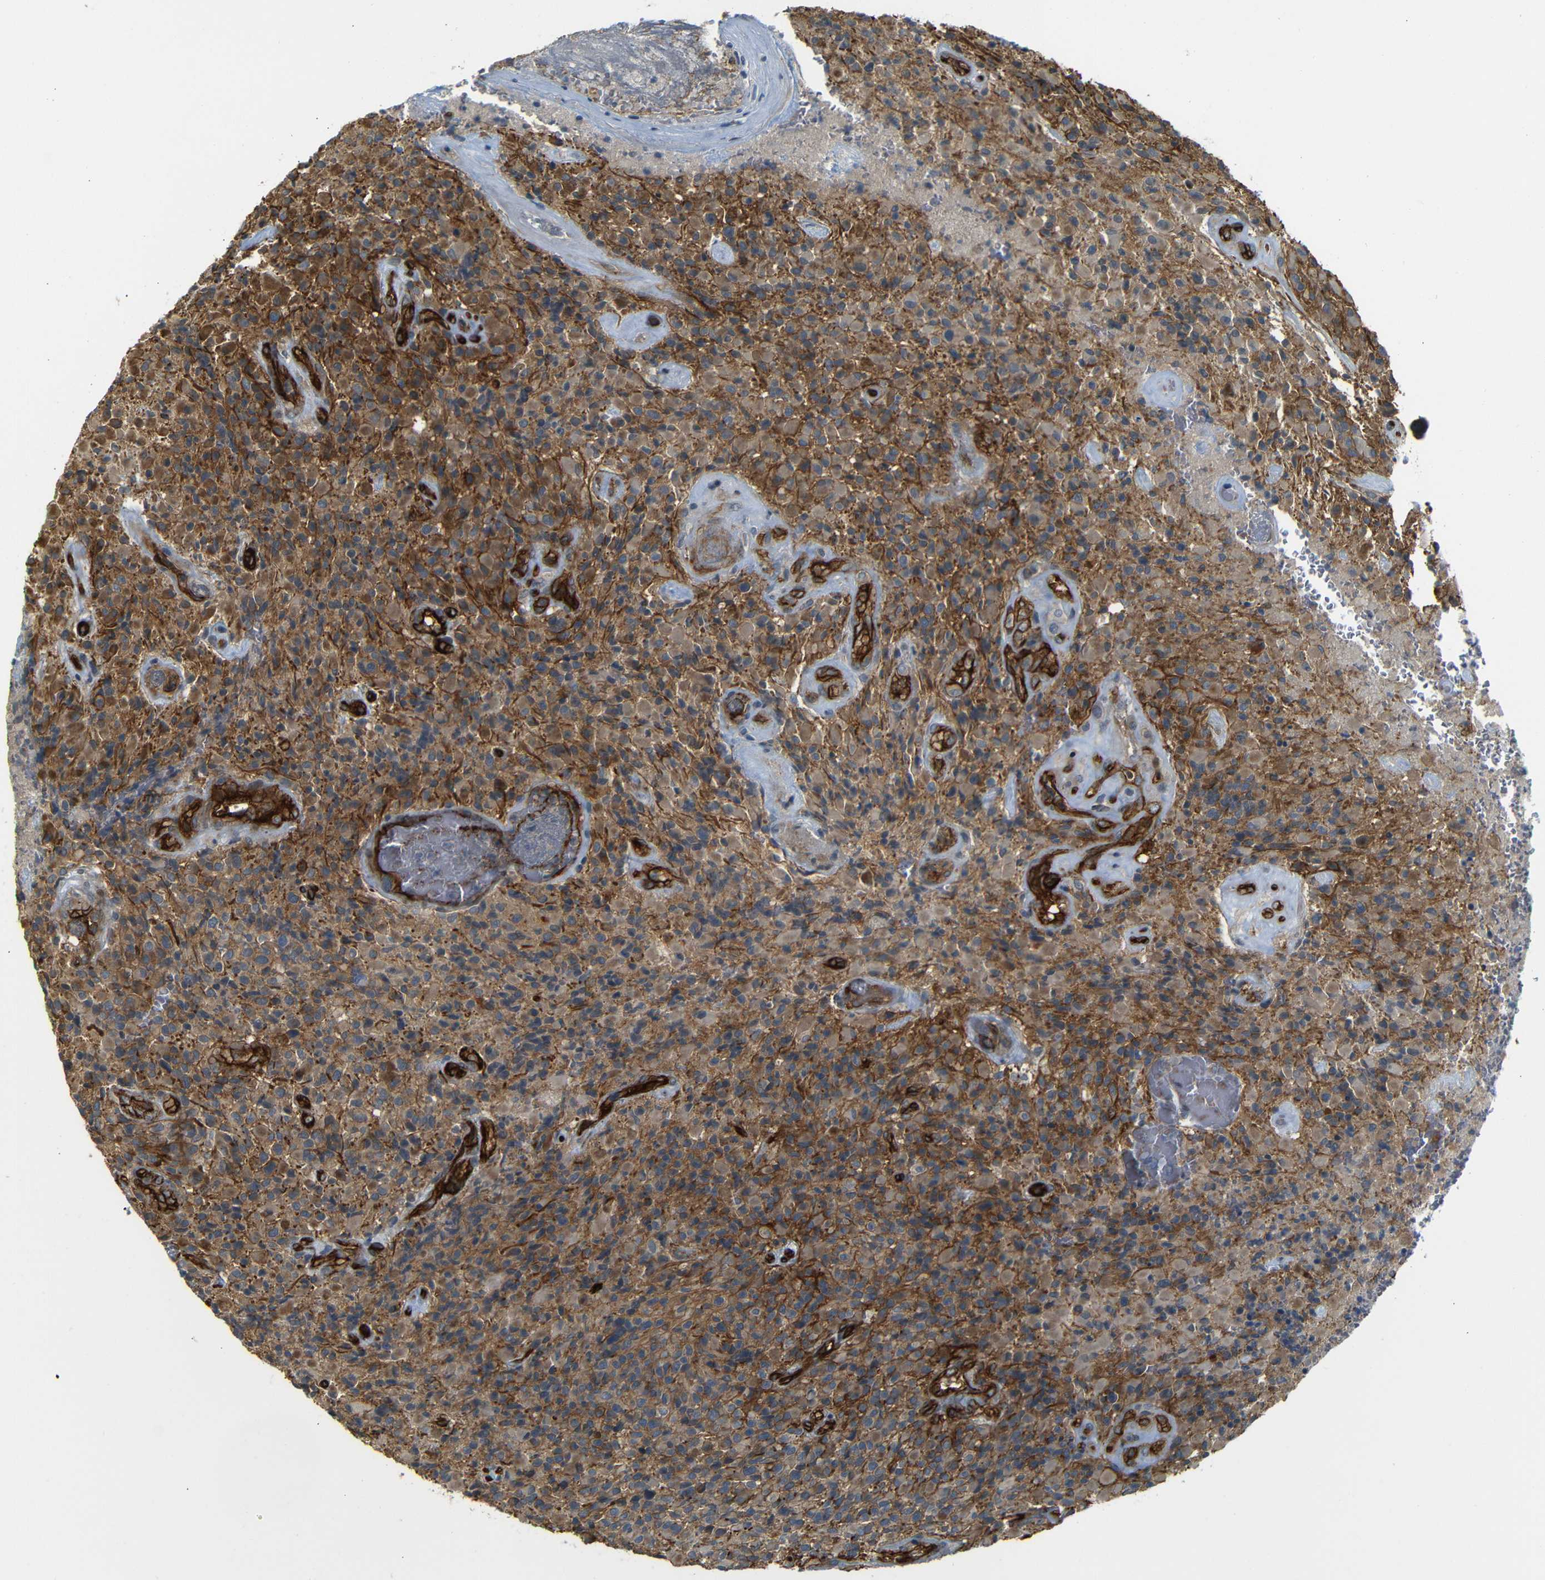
{"staining": {"intensity": "moderate", "quantity": ">75%", "location": "cytoplasmic/membranous"}, "tissue": "glioma", "cell_type": "Tumor cells", "image_type": "cancer", "snomed": [{"axis": "morphology", "description": "Glioma, malignant, High grade"}, {"axis": "topography", "description": "Brain"}], "caption": "IHC (DAB (3,3'-diaminobenzidine)) staining of human malignant high-grade glioma demonstrates moderate cytoplasmic/membranous protein staining in approximately >75% of tumor cells.", "gene": "RELL1", "patient": {"sex": "male", "age": 71}}